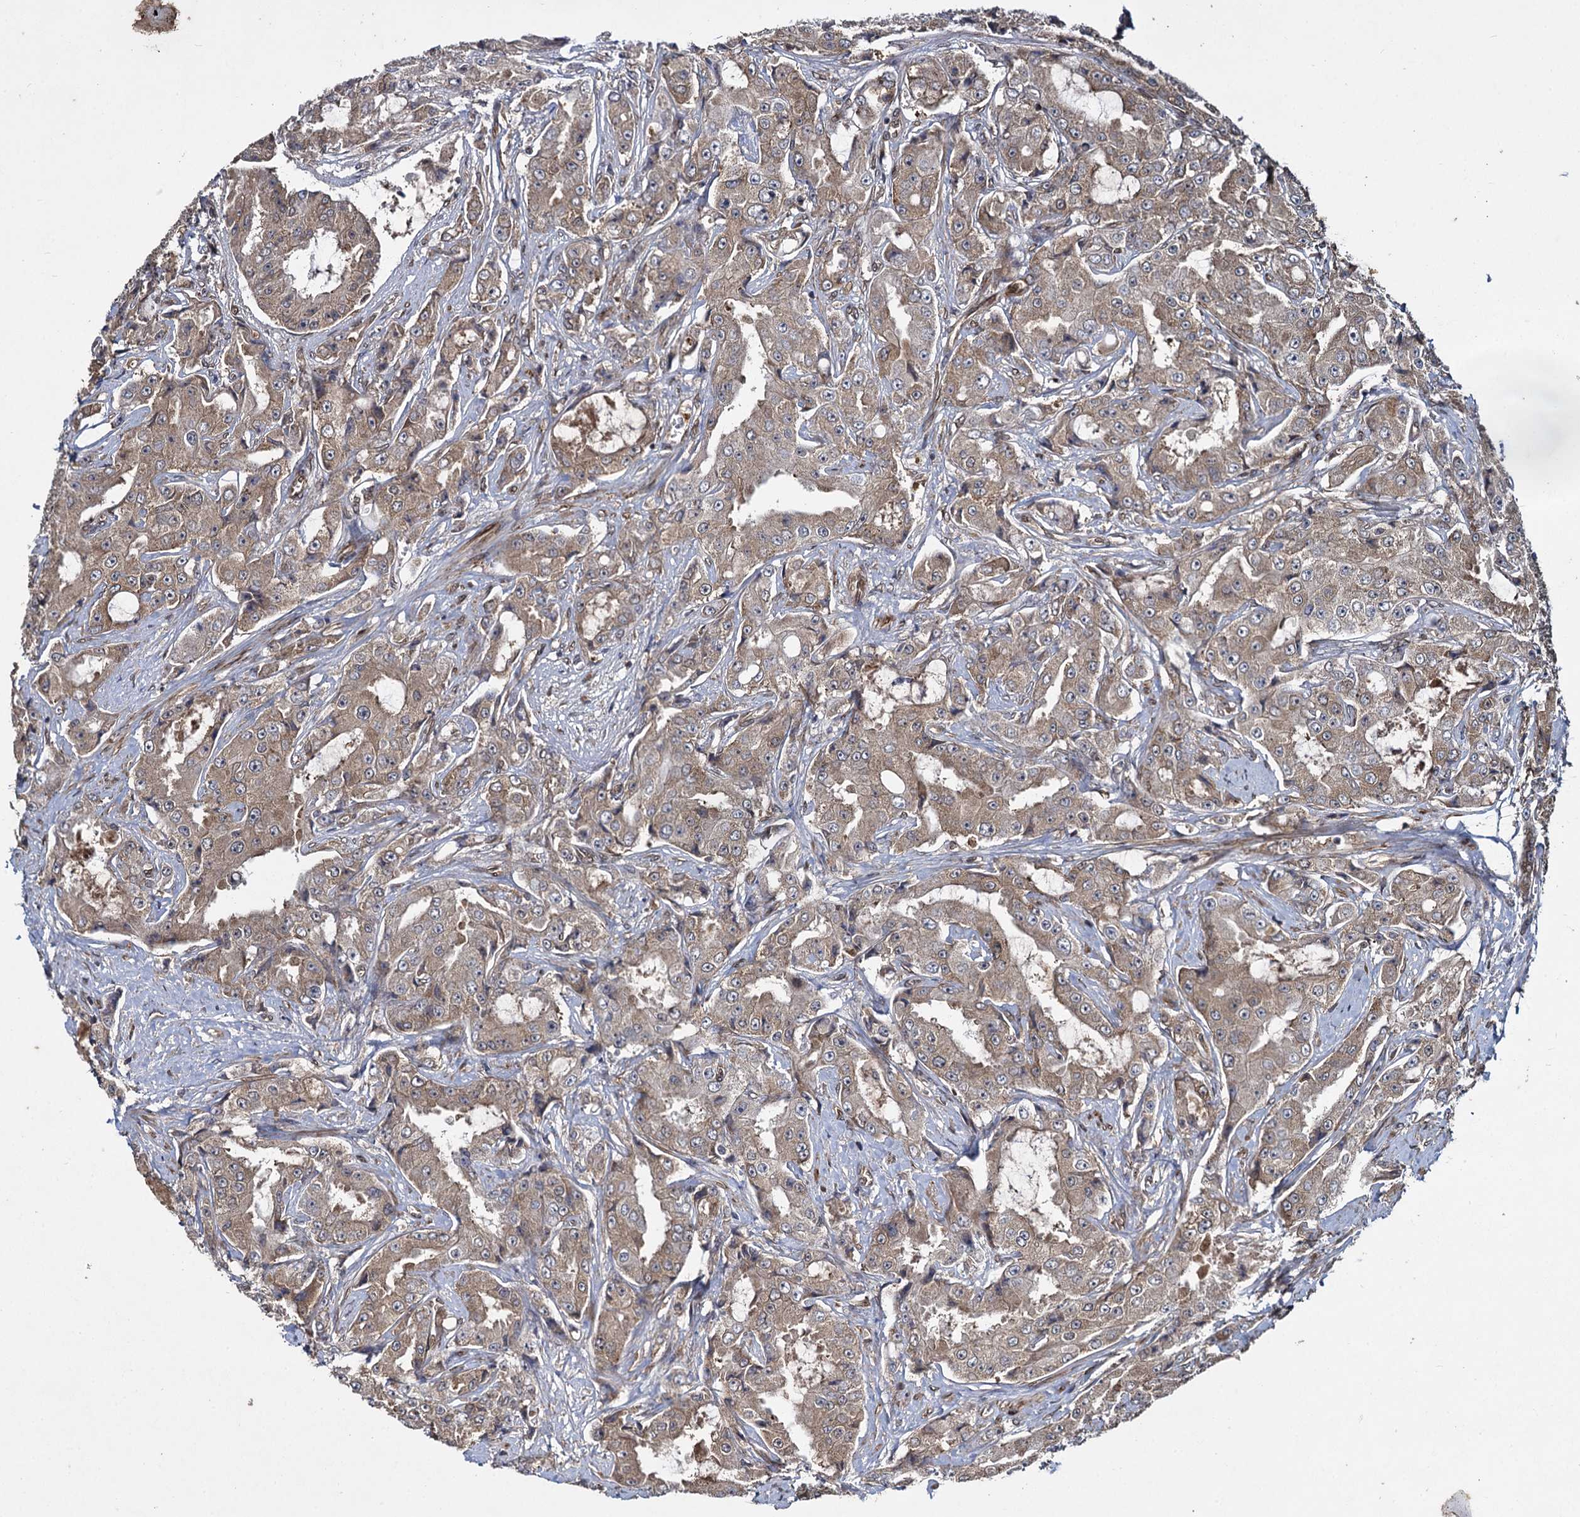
{"staining": {"intensity": "moderate", "quantity": ">75%", "location": "cytoplasmic/membranous"}, "tissue": "prostate cancer", "cell_type": "Tumor cells", "image_type": "cancer", "snomed": [{"axis": "morphology", "description": "Adenocarcinoma, High grade"}, {"axis": "topography", "description": "Prostate"}], "caption": "Prostate cancer (high-grade adenocarcinoma) was stained to show a protein in brown. There is medium levels of moderate cytoplasmic/membranous staining in about >75% of tumor cells. (brown staining indicates protein expression, while blue staining denotes nuclei).", "gene": "DCP1B", "patient": {"sex": "male", "age": 73}}